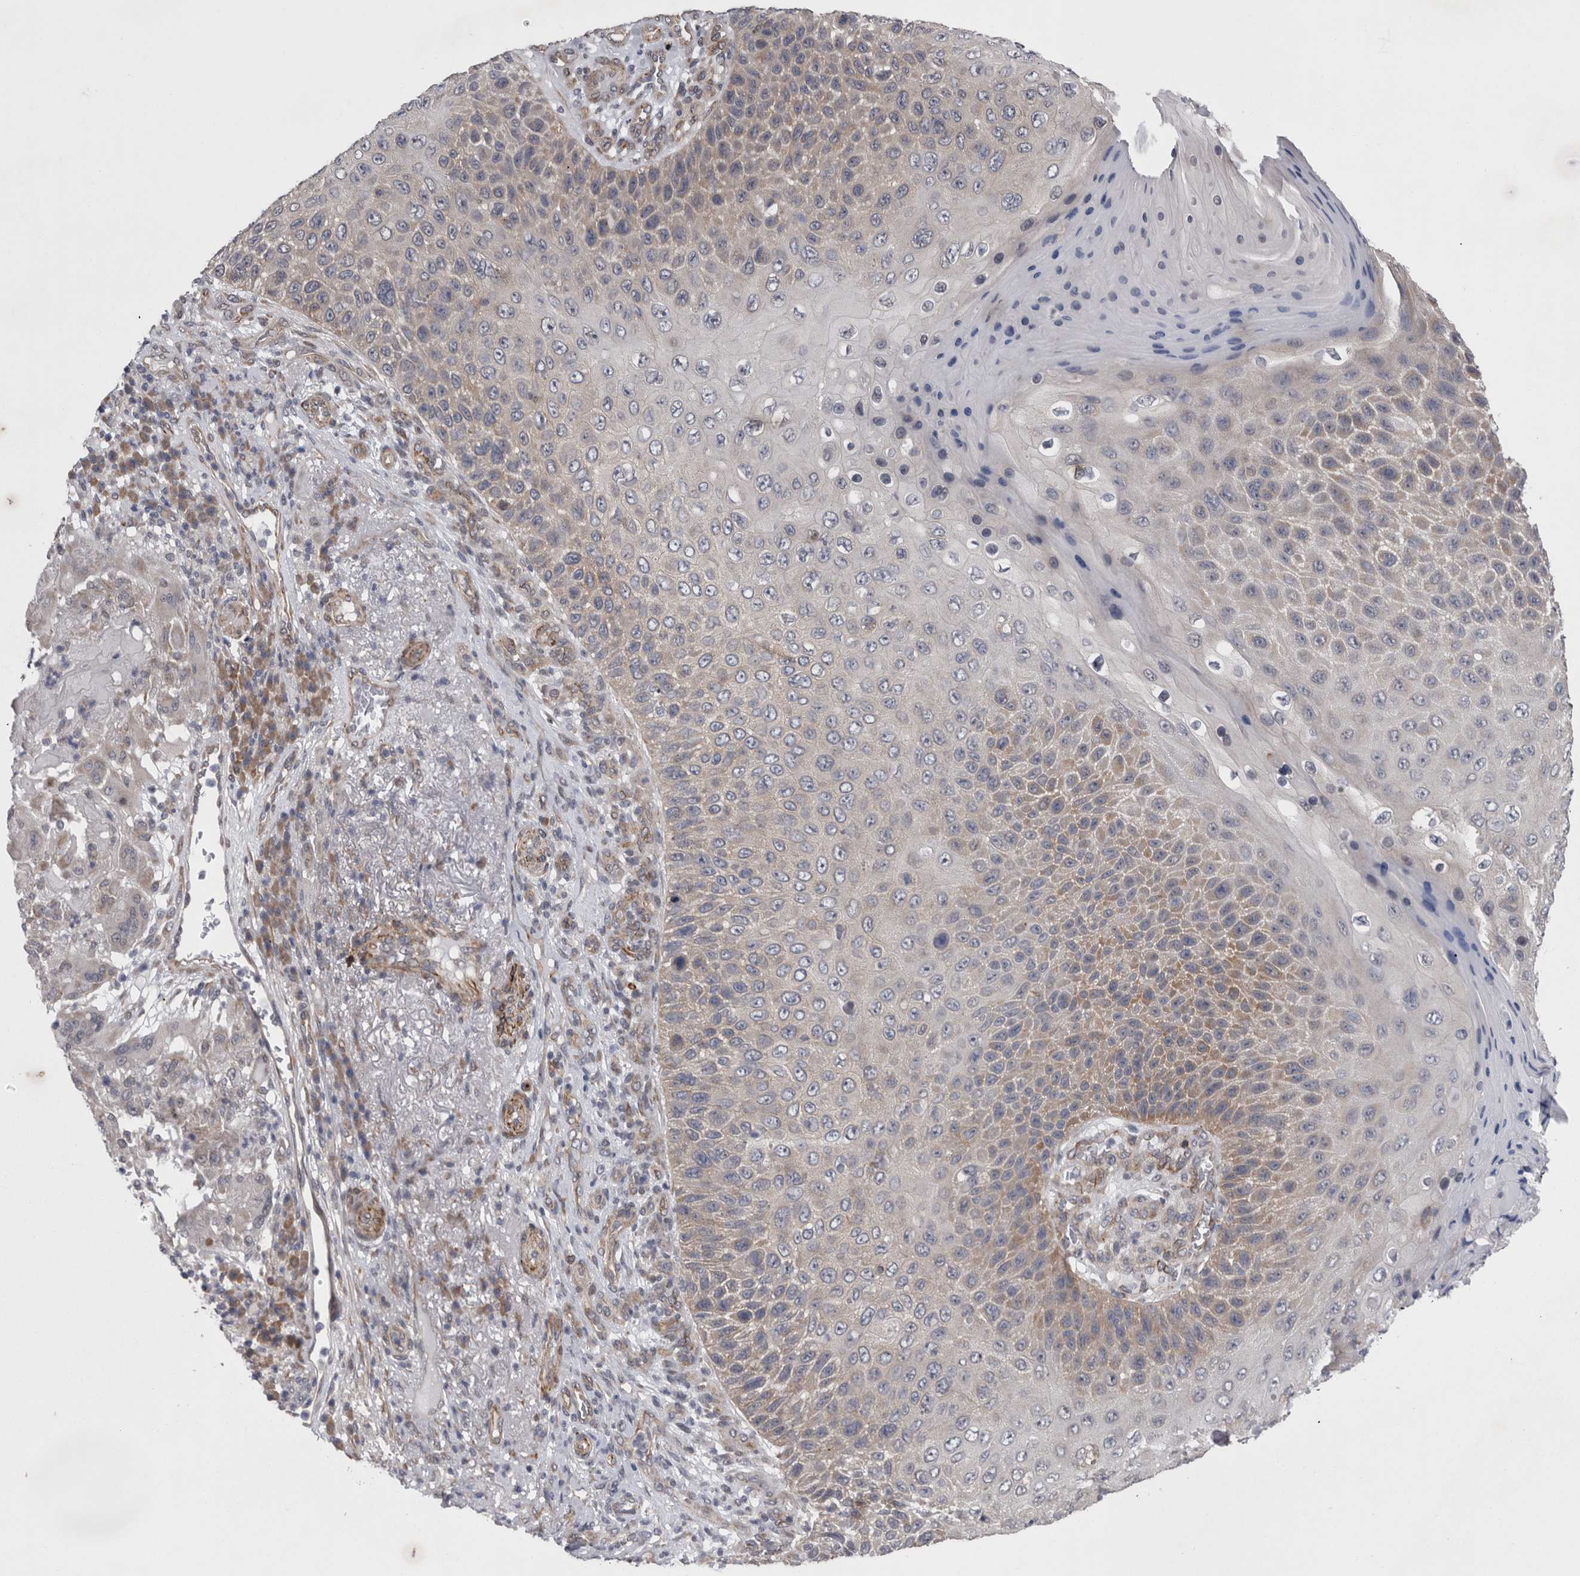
{"staining": {"intensity": "weak", "quantity": "25%-75%", "location": "cytoplasmic/membranous"}, "tissue": "skin cancer", "cell_type": "Tumor cells", "image_type": "cancer", "snomed": [{"axis": "morphology", "description": "Squamous cell carcinoma, NOS"}, {"axis": "topography", "description": "Skin"}], "caption": "Immunohistochemical staining of human skin cancer (squamous cell carcinoma) displays low levels of weak cytoplasmic/membranous expression in about 25%-75% of tumor cells.", "gene": "DDX6", "patient": {"sex": "female", "age": 88}}